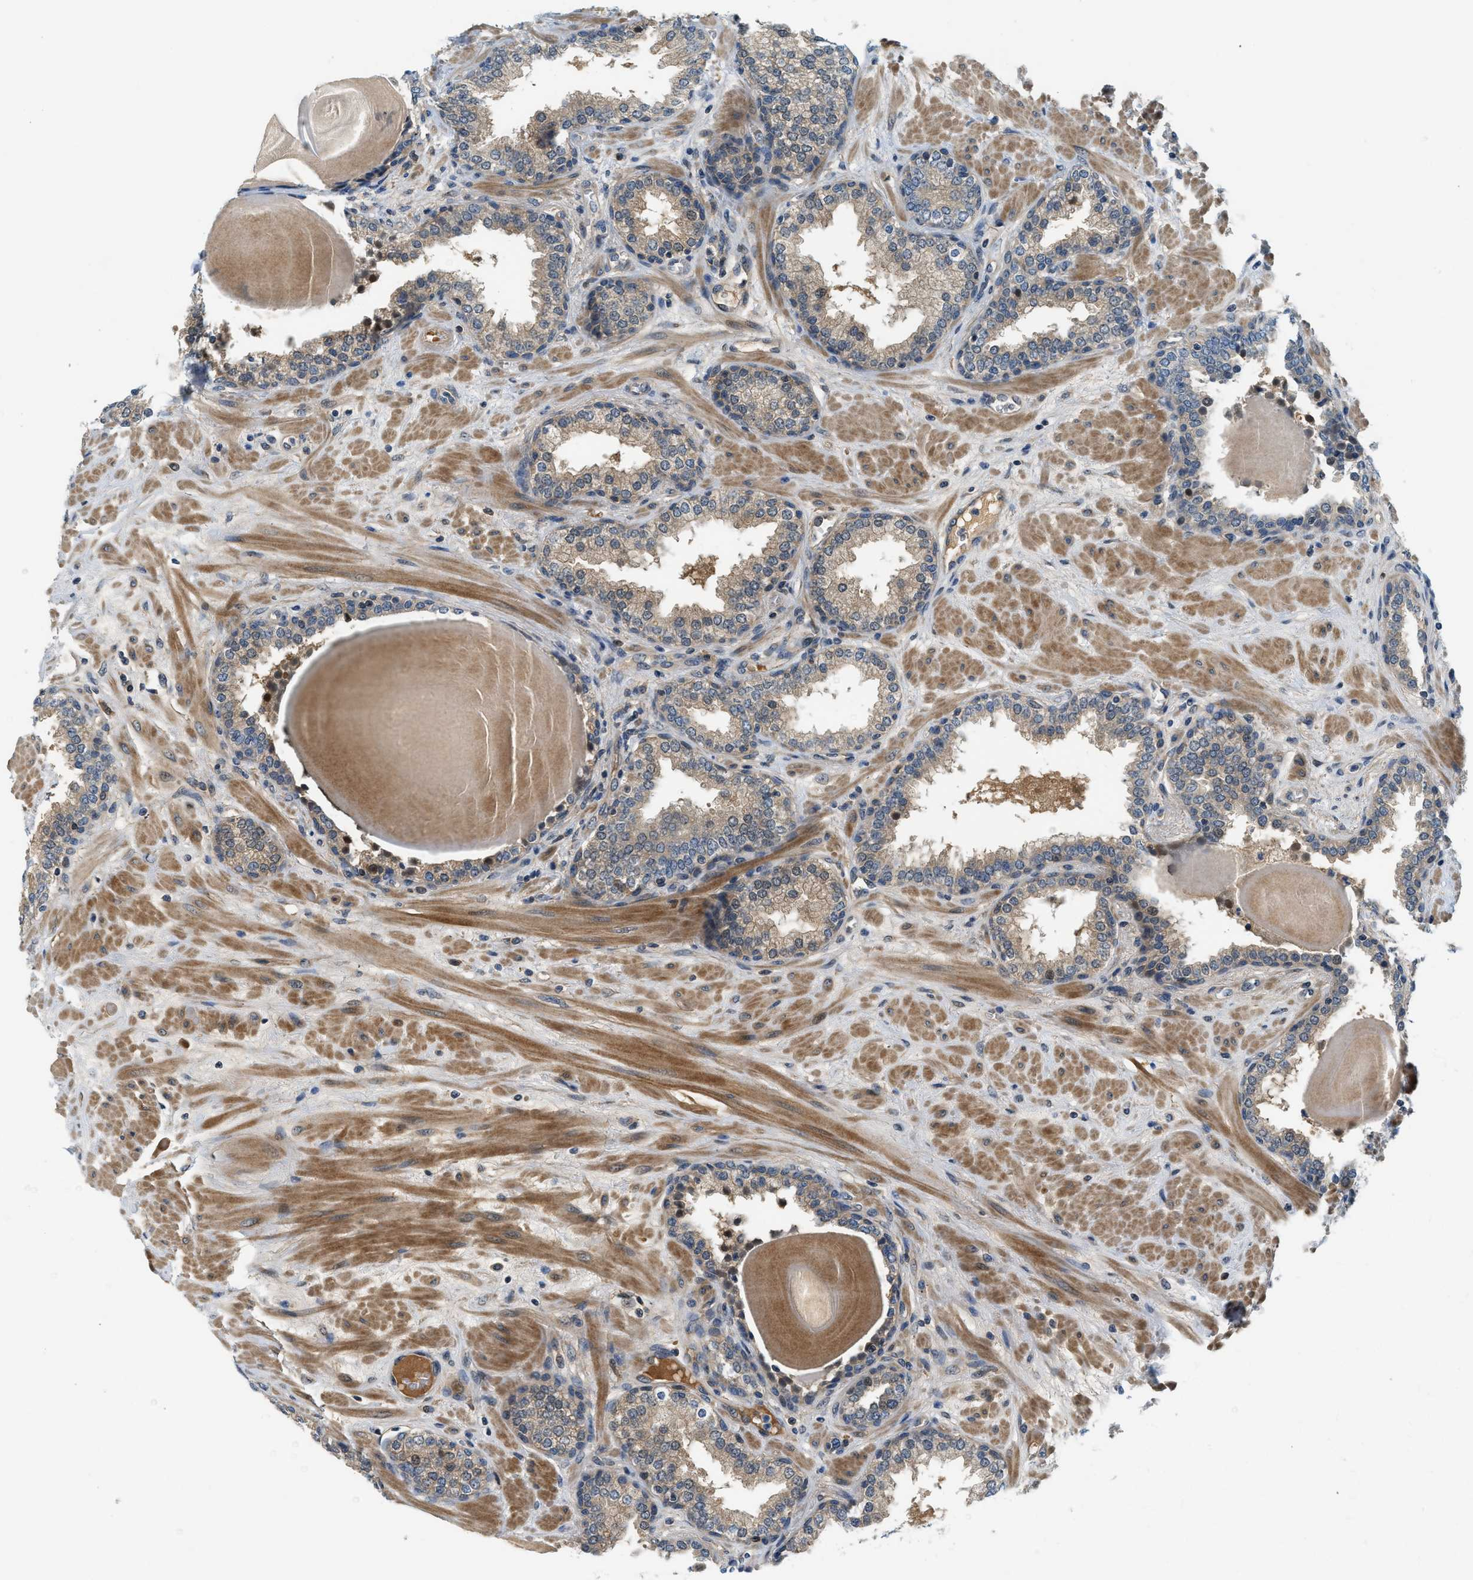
{"staining": {"intensity": "weak", "quantity": "<25%", "location": "cytoplasmic/membranous"}, "tissue": "prostate", "cell_type": "Glandular cells", "image_type": "normal", "snomed": [{"axis": "morphology", "description": "Normal tissue, NOS"}, {"axis": "topography", "description": "Prostate"}], "caption": "This is an immunohistochemistry histopathology image of unremarkable human prostate. There is no expression in glandular cells.", "gene": "KCNK1", "patient": {"sex": "male", "age": 51}}